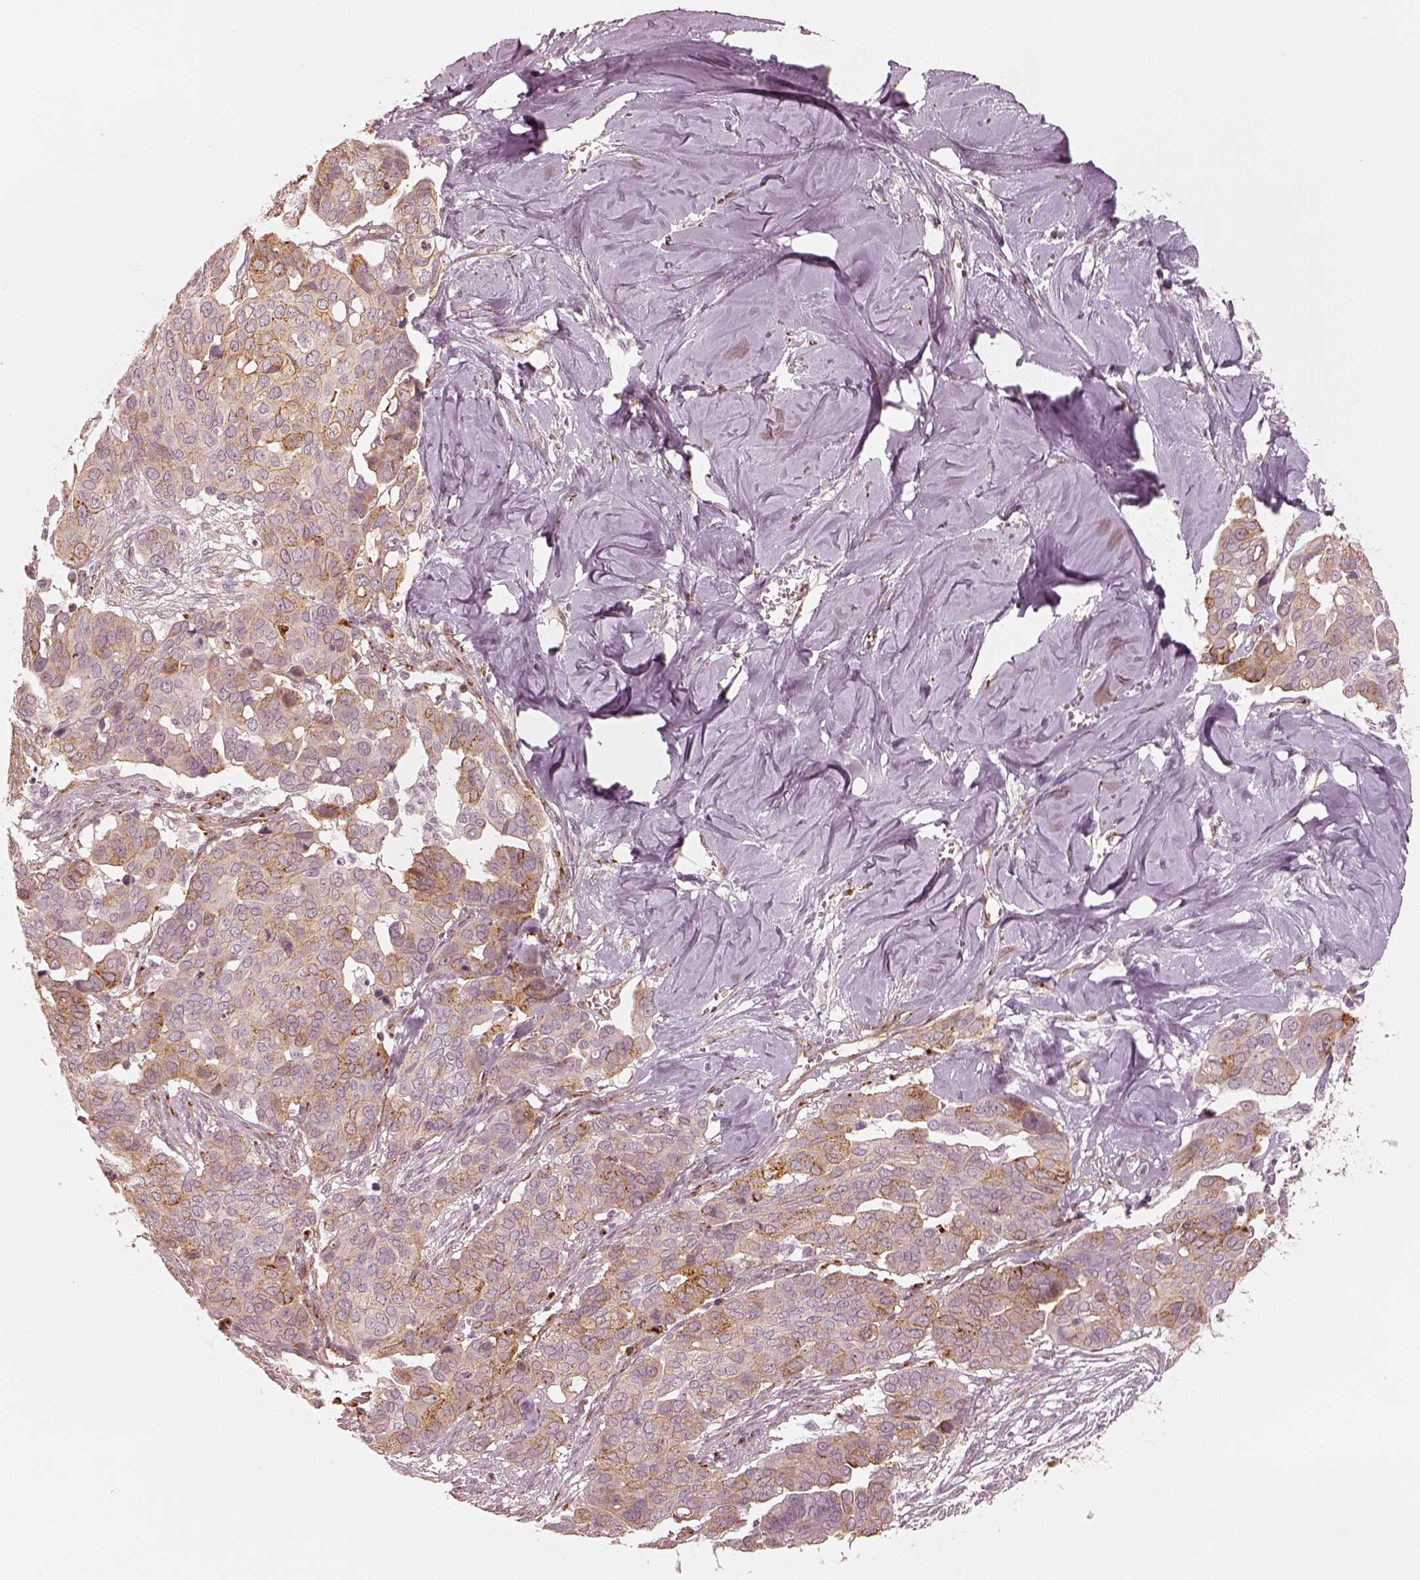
{"staining": {"intensity": "moderate", "quantity": "<25%", "location": "cytoplasmic/membranous"}, "tissue": "ovarian cancer", "cell_type": "Tumor cells", "image_type": "cancer", "snomed": [{"axis": "morphology", "description": "Carcinoma, endometroid"}, {"axis": "topography", "description": "Ovary"}], "caption": "Immunohistochemistry of endometroid carcinoma (ovarian) reveals low levels of moderate cytoplasmic/membranous positivity in about <25% of tumor cells.", "gene": "GORASP2", "patient": {"sex": "female", "age": 78}}